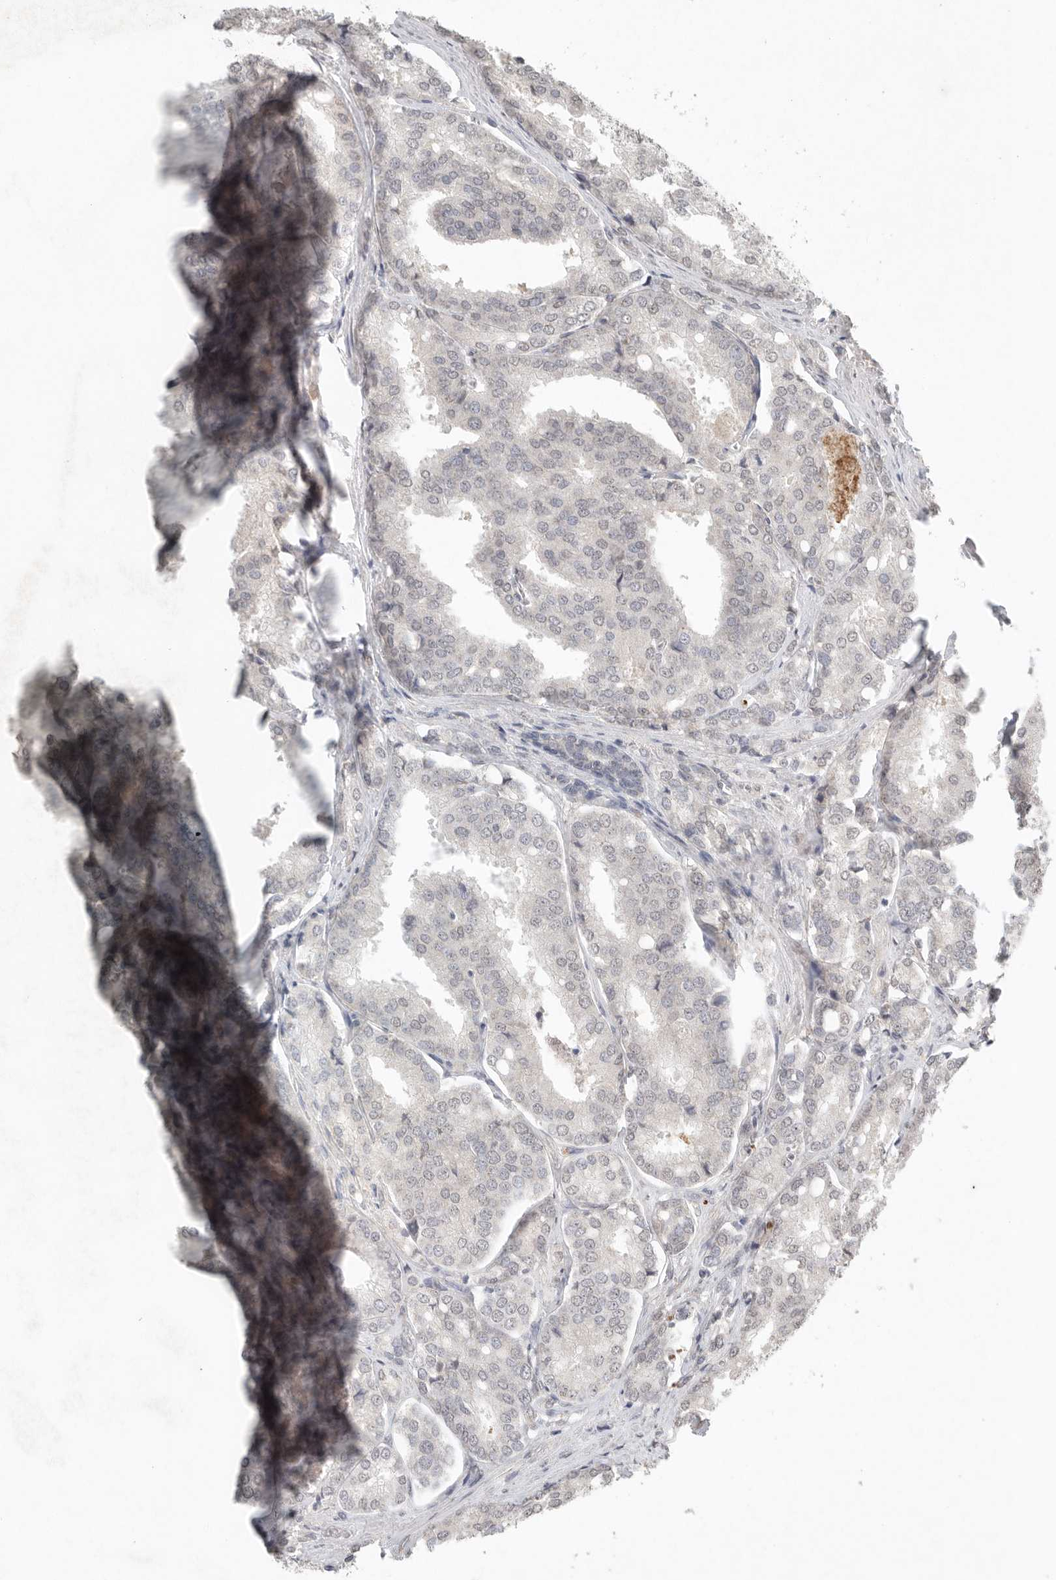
{"staining": {"intensity": "negative", "quantity": "none", "location": "none"}, "tissue": "prostate cancer", "cell_type": "Tumor cells", "image_type": "cancer", "snomed": [{"axis": "morphology", "description": "Adenocarcinoma, High grade"}, {"axis": "topography", "description": "Prostate"}], "caption": "Prostate cancer was stained to show a protein in brown. There is no significant expression in tumor cells.", "gene": "KLK5", "patient": {"sex": "male", "age": 50}}